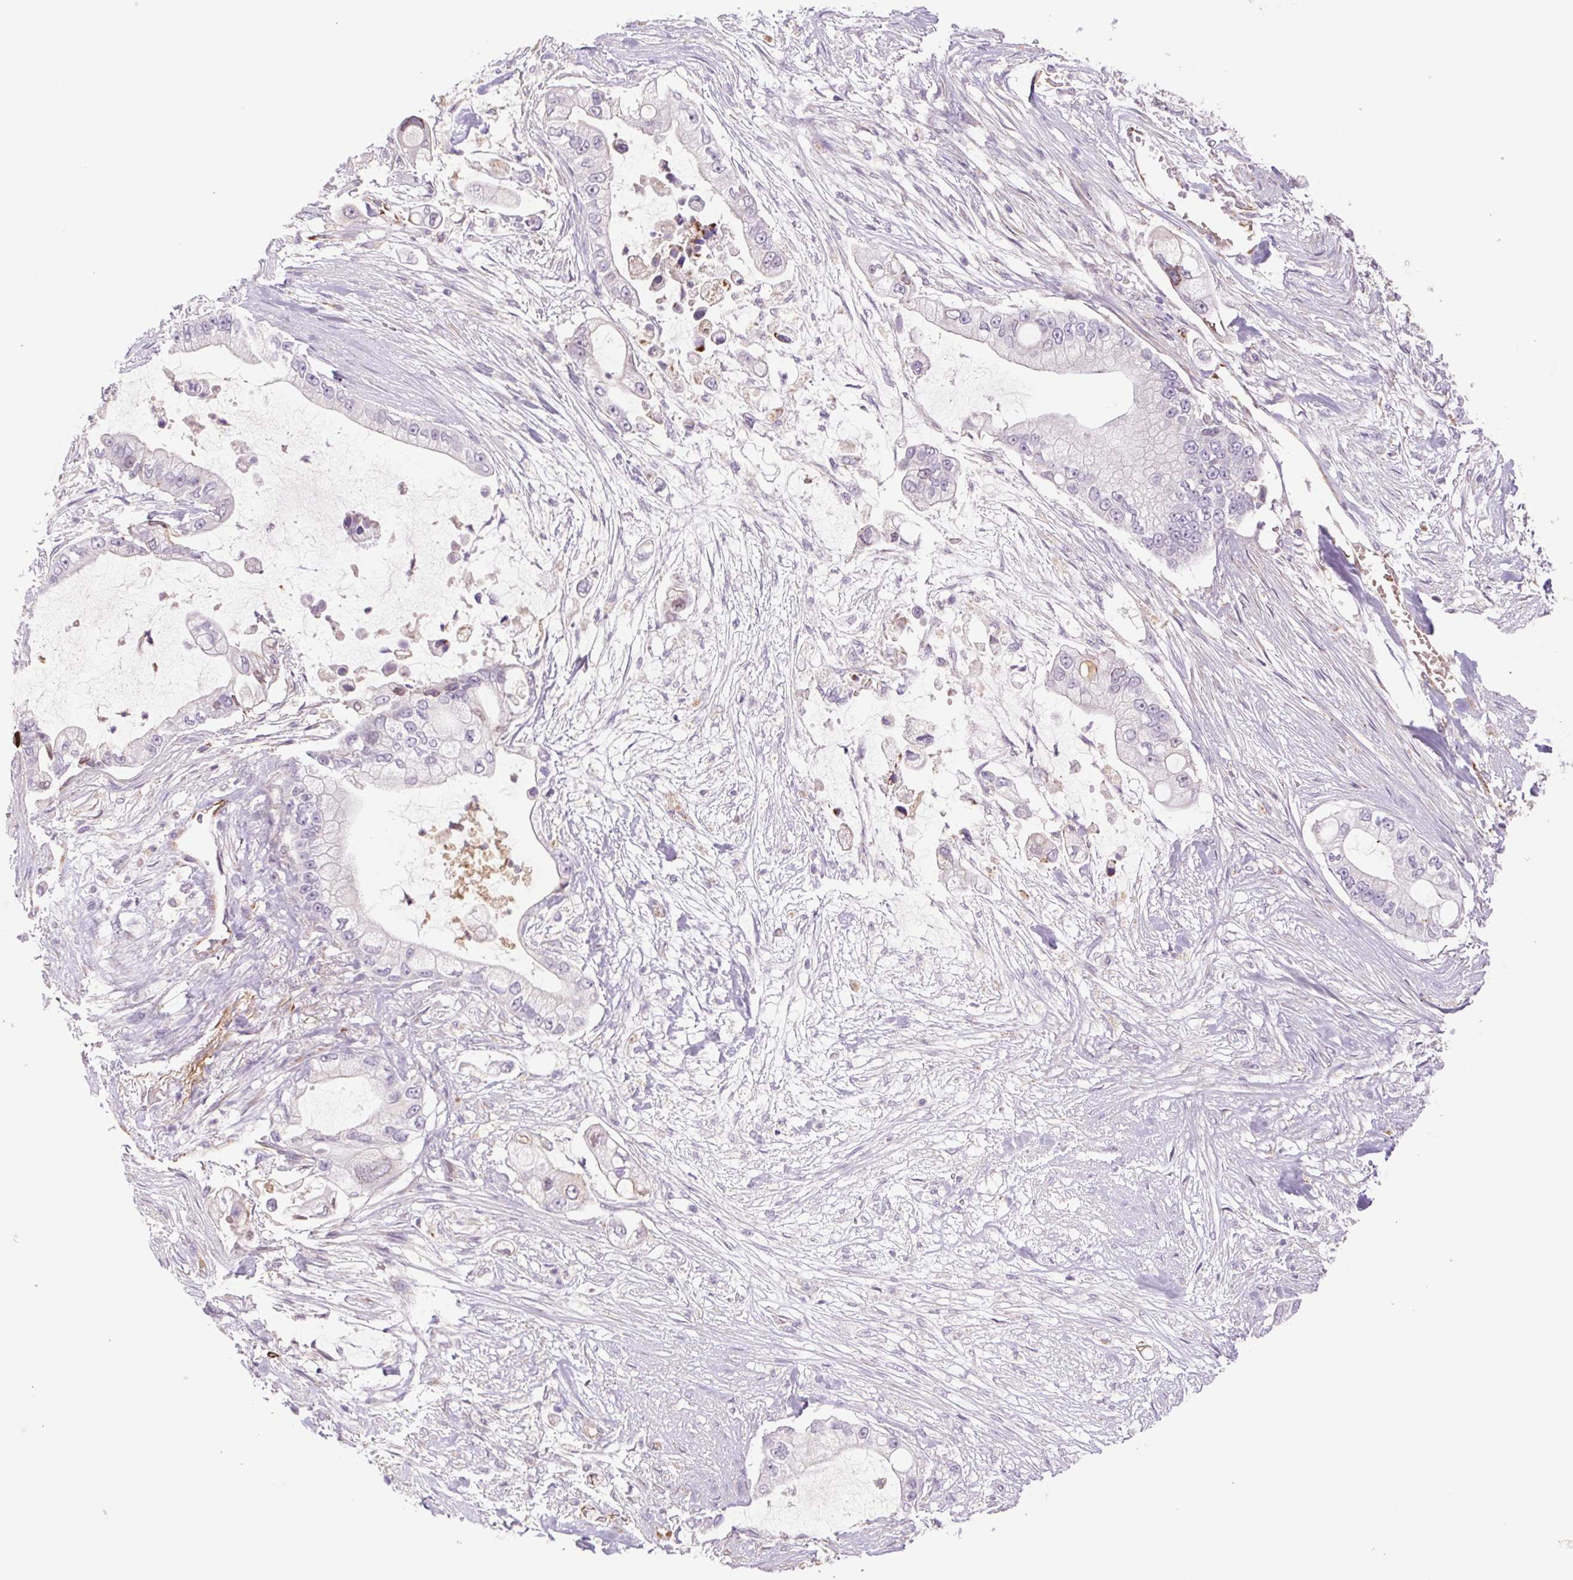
{"staining": {"intensity": "negative", "quantity": "none", "location": "none"}, "tissue": "pancreatic cancer", "cell_type": "Tumor cells", "image_type": "cancer", "snomed": [{"axis": "morphology", "description": "Adenocarcinoma, NOS"}, {"axis": "topography", "description": "Pancreas"}], "caption": "Pancreatic cancer (adenocarcinoma) stained for a protein using IHC exhibits no positivity tumor cells.", "gene": "IGFL3", "patient": {"sex": "female", "age": 69}}